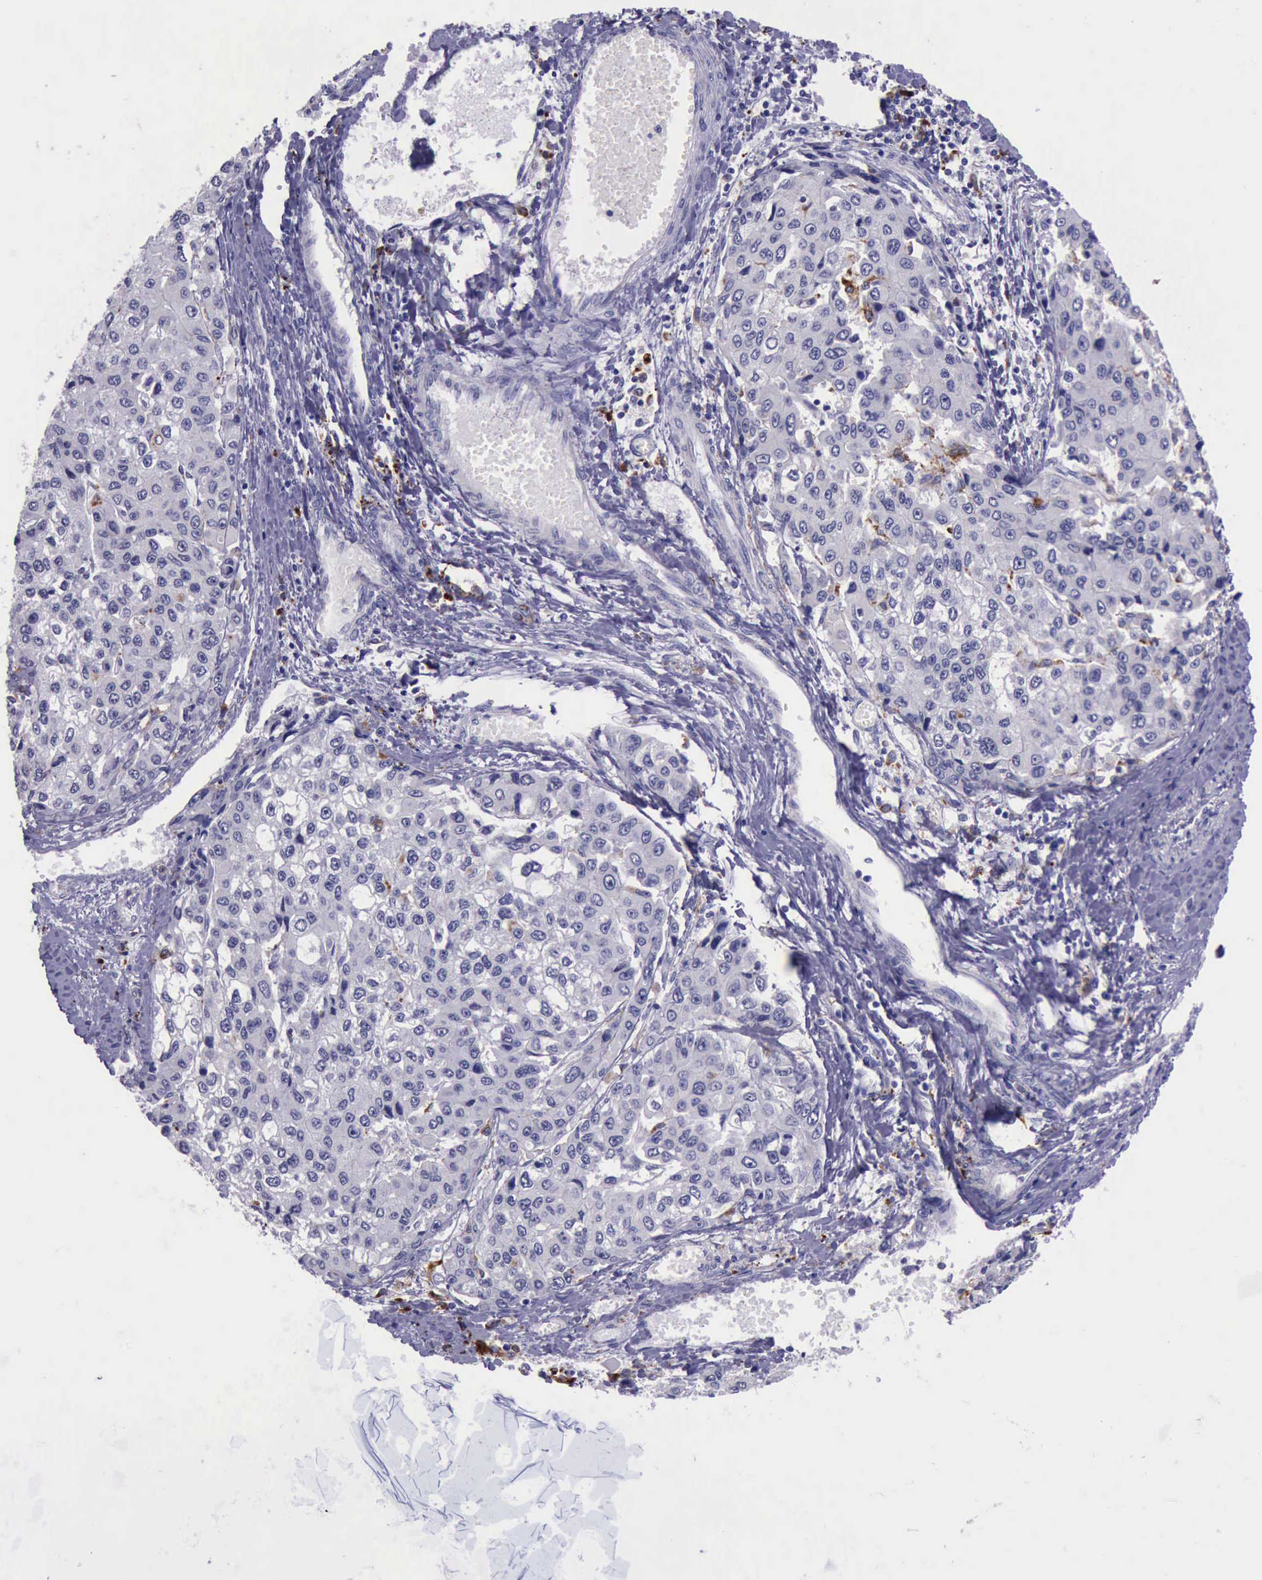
{"staining": {"intensity": "negative", "quantity": "none", "location": "none"}, "tissue": "liver cancer", "cell_type": "Tumor cells", "image_type": "cancer", "snomed": [{"axis": "morphology", "description": "Carcinoma, Hepatocellular, NOS"}, {"axis": "topography", "description": "Liver"}], "caption": "DAB immunohistochemical staining of liver cancer shows no significant staining in tumor cells.", "gene": "GLA", "patient": {"sex": "female", "age": 66}}